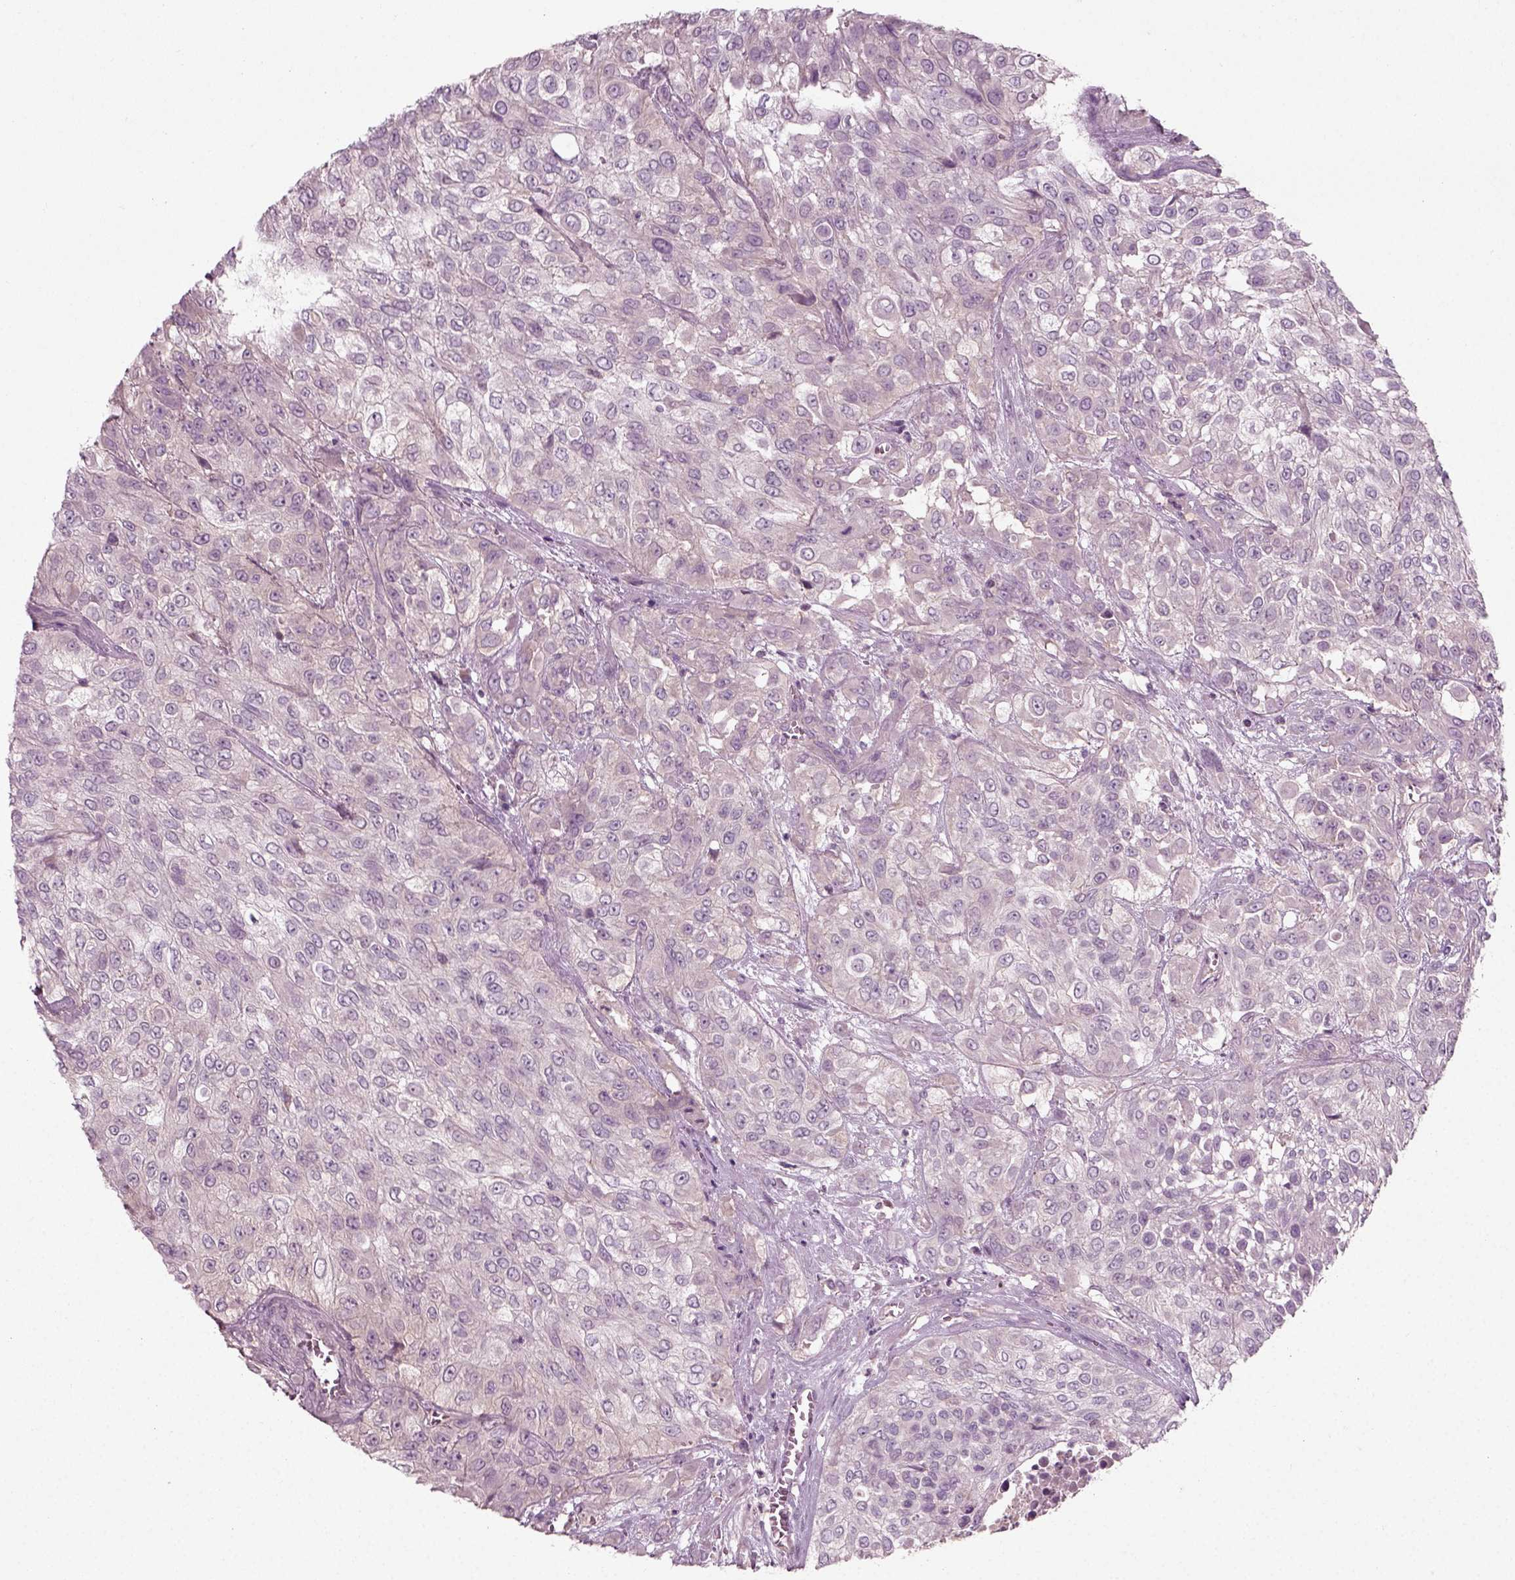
{"staining": {"intensity": "negative", "quantity": "none", "location": "none"}, "tissue": "urothelial cancer", "cell_type": "Tumor cells", "image_type": "cancer", "snomed": [{"axis": "morphology", "description": "Urothelial carcinoma, High grade"}, {"axis": "topography", "description": "Urinary bladder"}], "caption": "IHC photomicrograph of urothelial cancer stained for a protein (brown), which shows no expression in tumor cells. The staining is performed using DAB brown chromogen with nuclei counter-stained in using hematoxylin.", "gene": "RND2", "patient": {"sex": "male", "age": 57}}